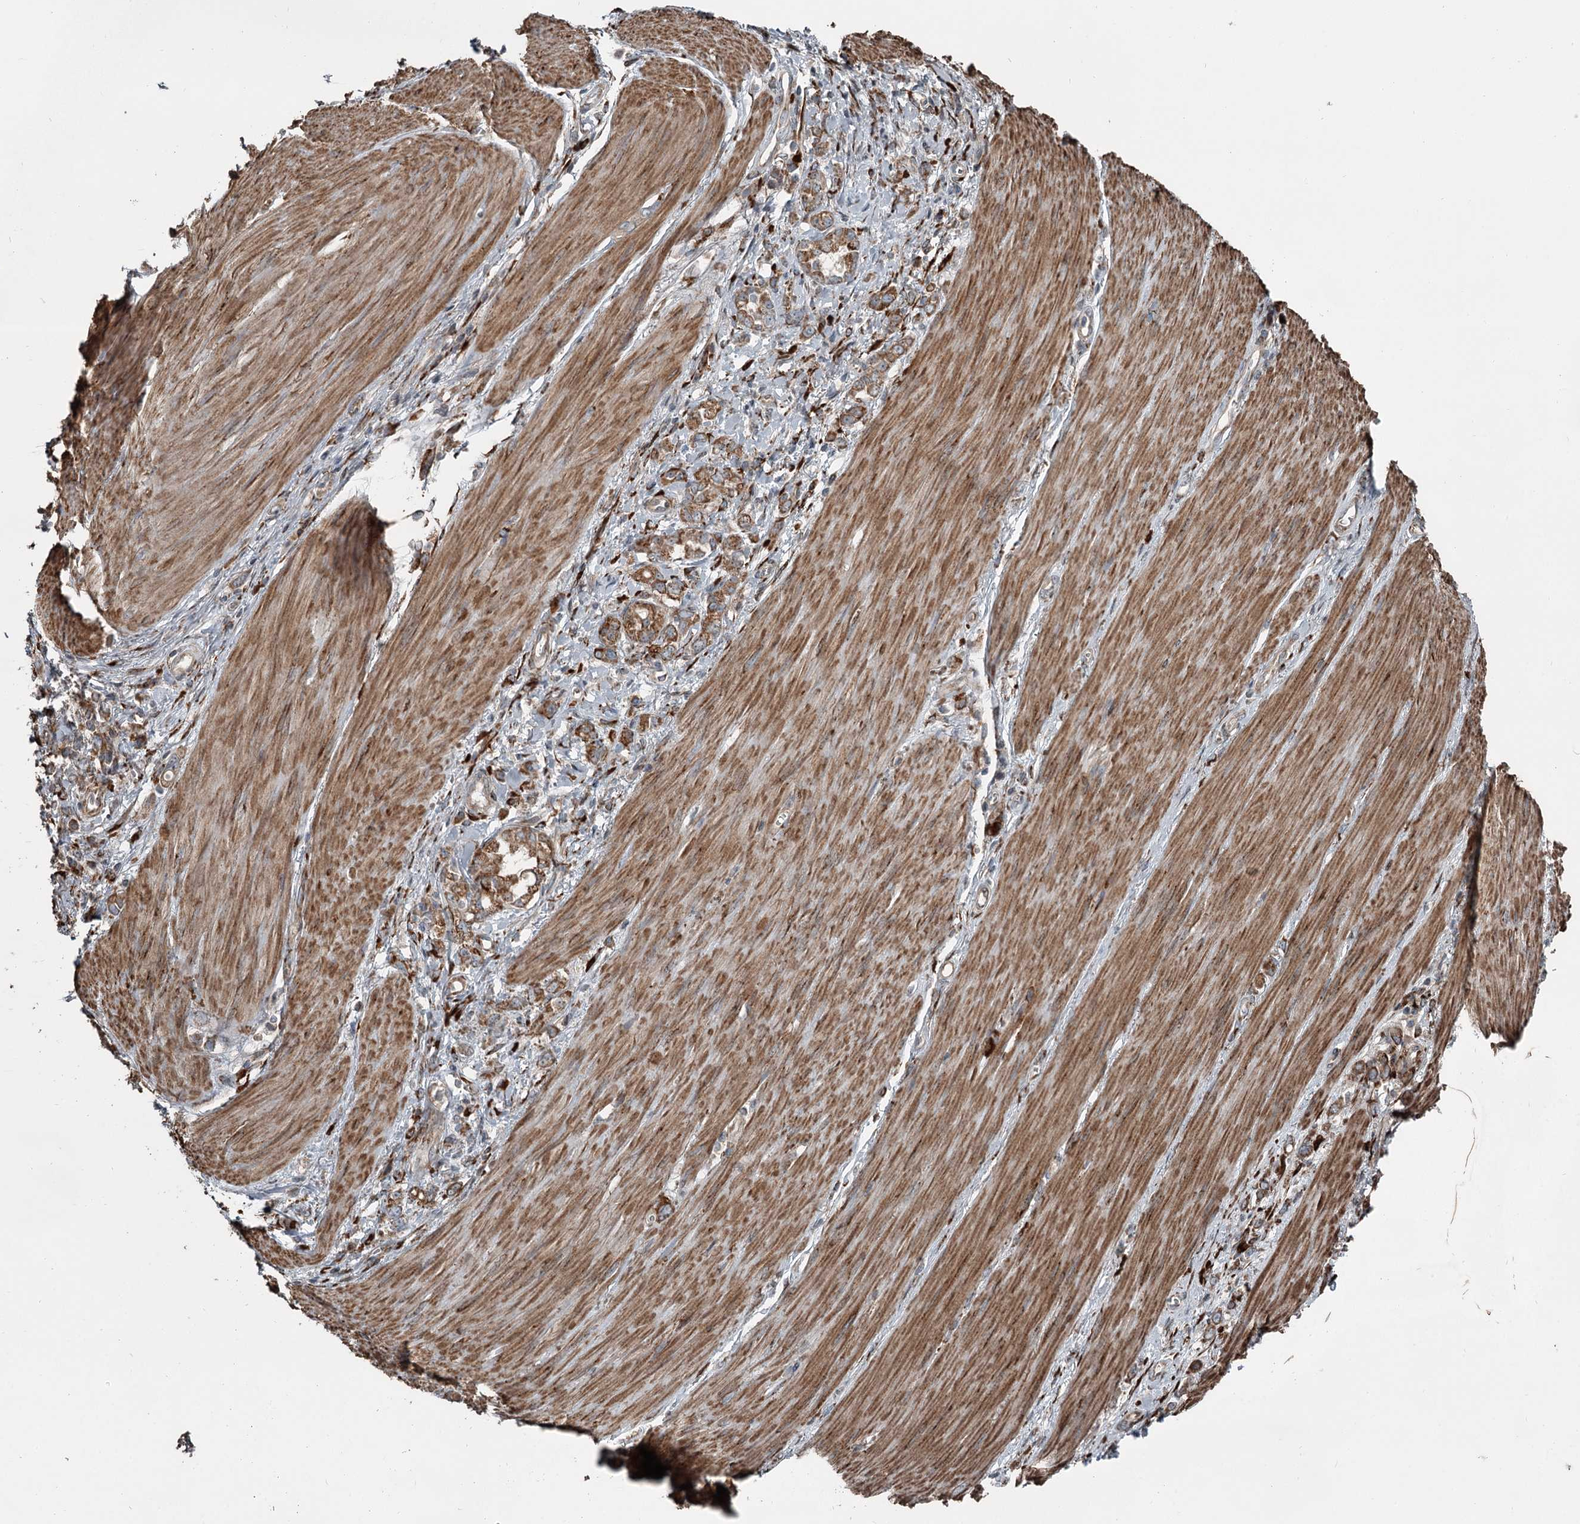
{"staining": {"intensity": "moderate", "quantity": ">75%", "location": "cytoplasmic/membranous"}, "tissue": "stomach cancer", "cell_type": "Tumor cells", "image_type": "cancer", "snomed": [{"axis": "morphology", "description": "Adenocarcinoma, NOS"}, {"axis": "topography", "description": "Stomach"}], "caption": "Tumor cells show medium levels of moderate cytoplasmic/membranous staining in approximately >75% of cells in human stomach adenocarcinoma.", "gene": "RASSF8", "patient": {"sex": "female", "age": 76}}